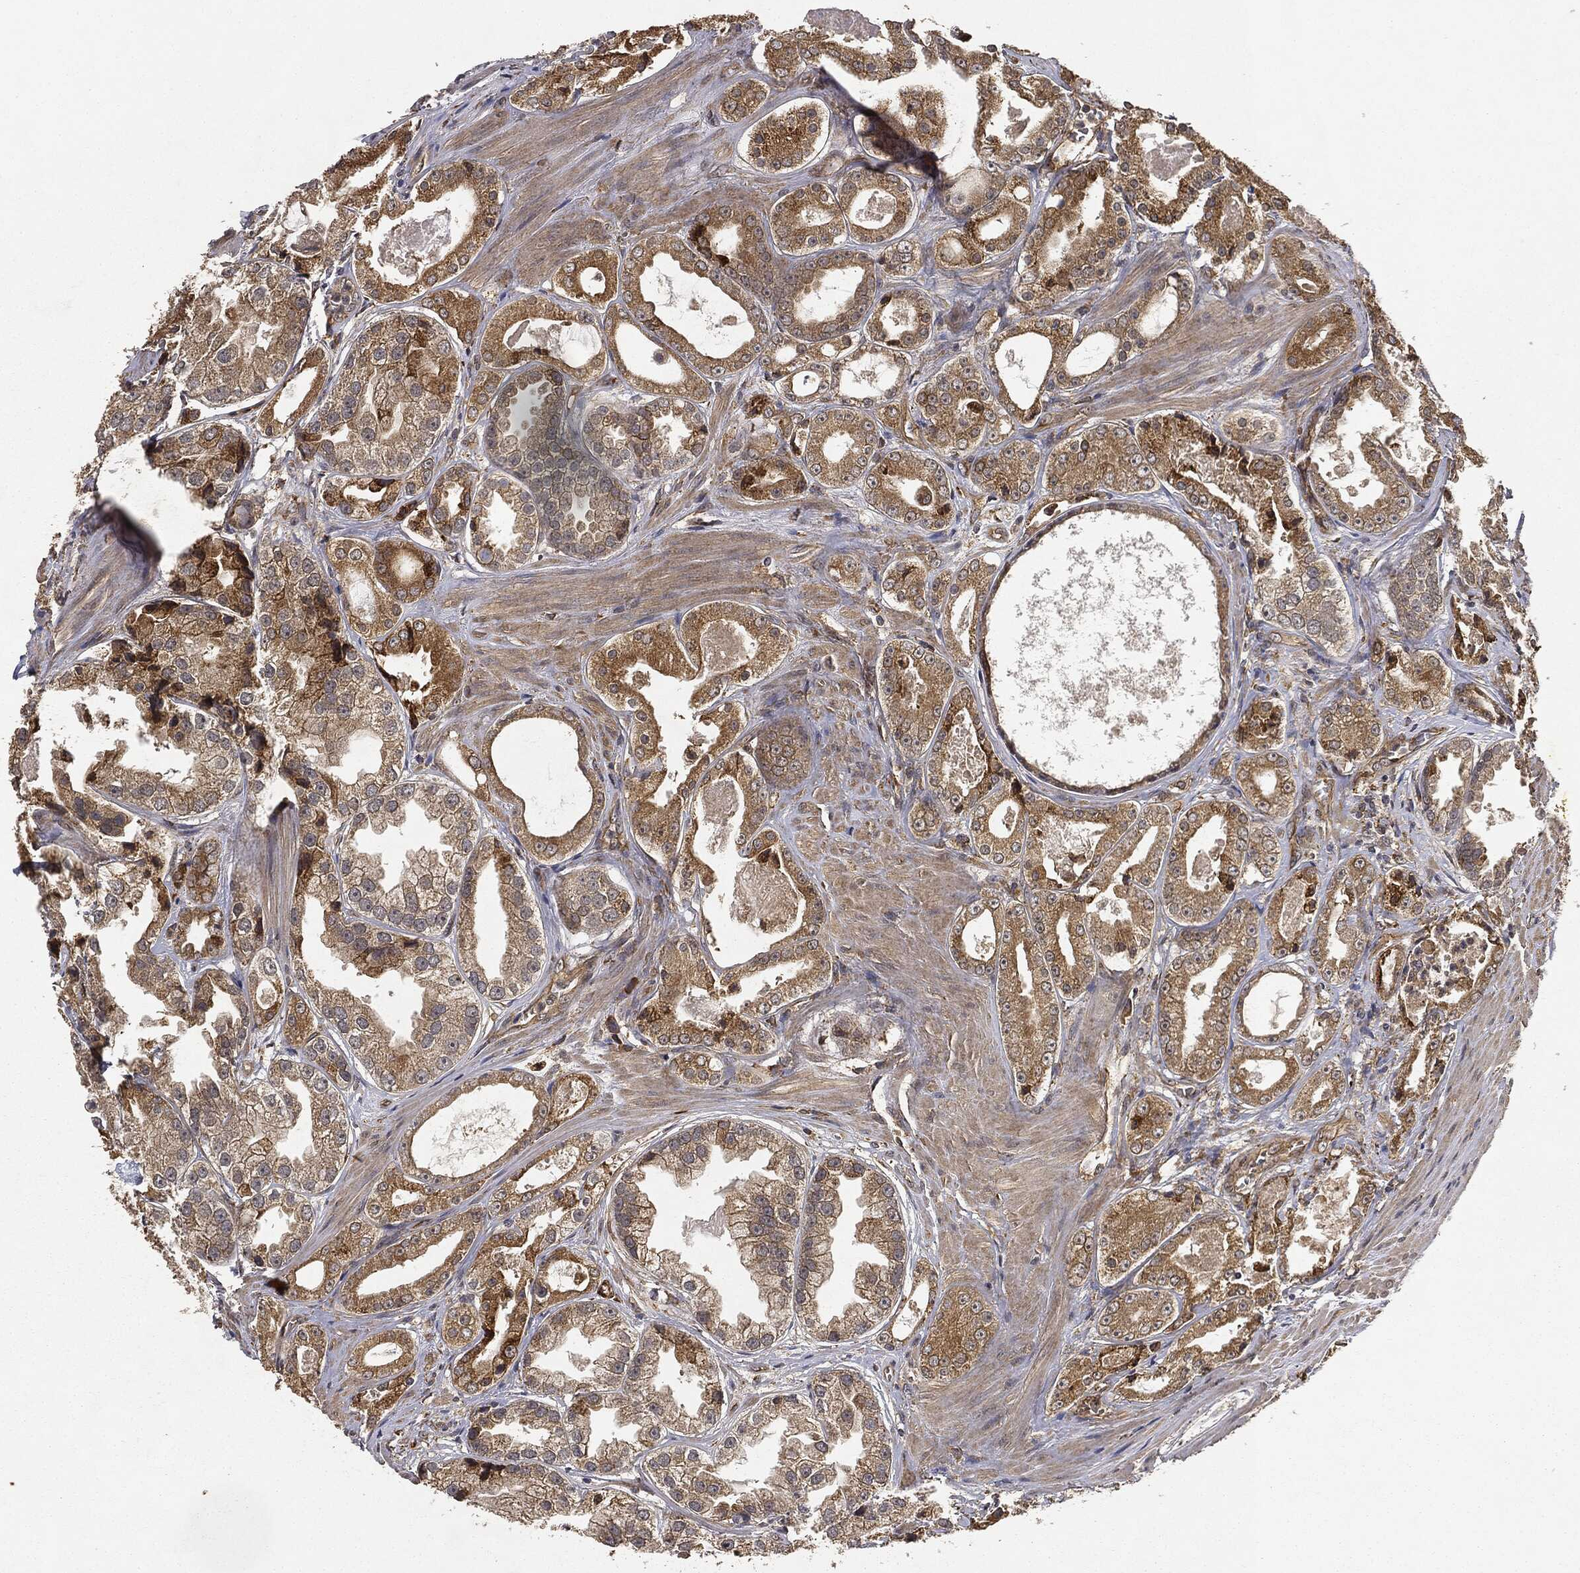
{"staining": {"intensity": "moderate", "quantity": ">75%", "location": "cytoplasmic/membranous"}, "tissue": "prostate cancer", "cell_type": "Tumor cells", "image_type": "cancer", "snomed": [{"axis": "morphology", "description": "Adenocarcinoma, NOS"}, {"axis": "topography", "description": "Prostate"}], "caption": "Approximately >75% of tumor cells in prostate adenocarcinoma demonstrate moderate cytoplasmic/membranous protein positivity as visualized by brown immunohistochemical staining.", "gene": "MIER2", "patient": {"sex": "male", "age": 61}}